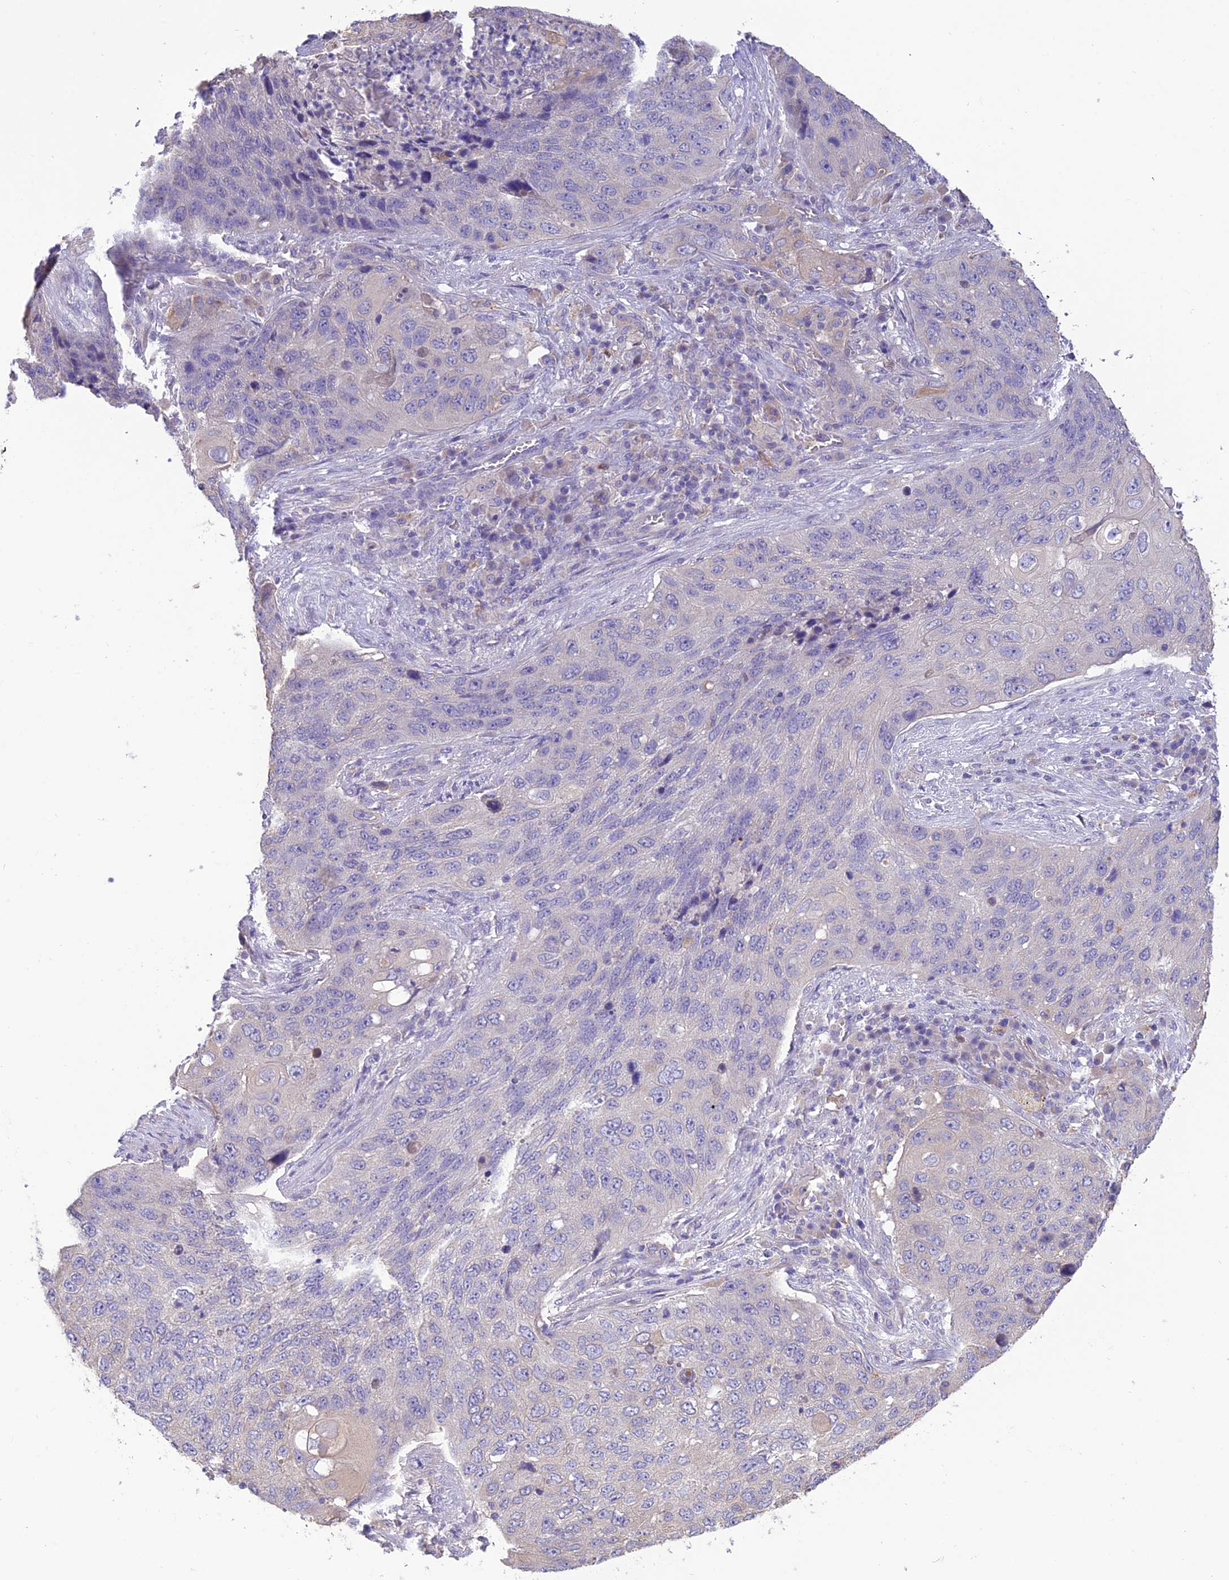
{"staining": {"intensity": "negative", "quantity": "none", "location": "none"}, "tissue": "lung cancer", "cell_type": "Tumor cells", "image_type": "cancer", "snomed": [{"axis": "morphology", "description": "Squamous cell carcinoma, NOS"}, {"axis": "topography", "description": "Lung"}], "caption": "Protein analysis of lung cancer (squamous cell carcinoma) displays no significant positivity in tumor cells.", "gene": "SFT2D2", "patient": {"sex": "female", "age": 63}}